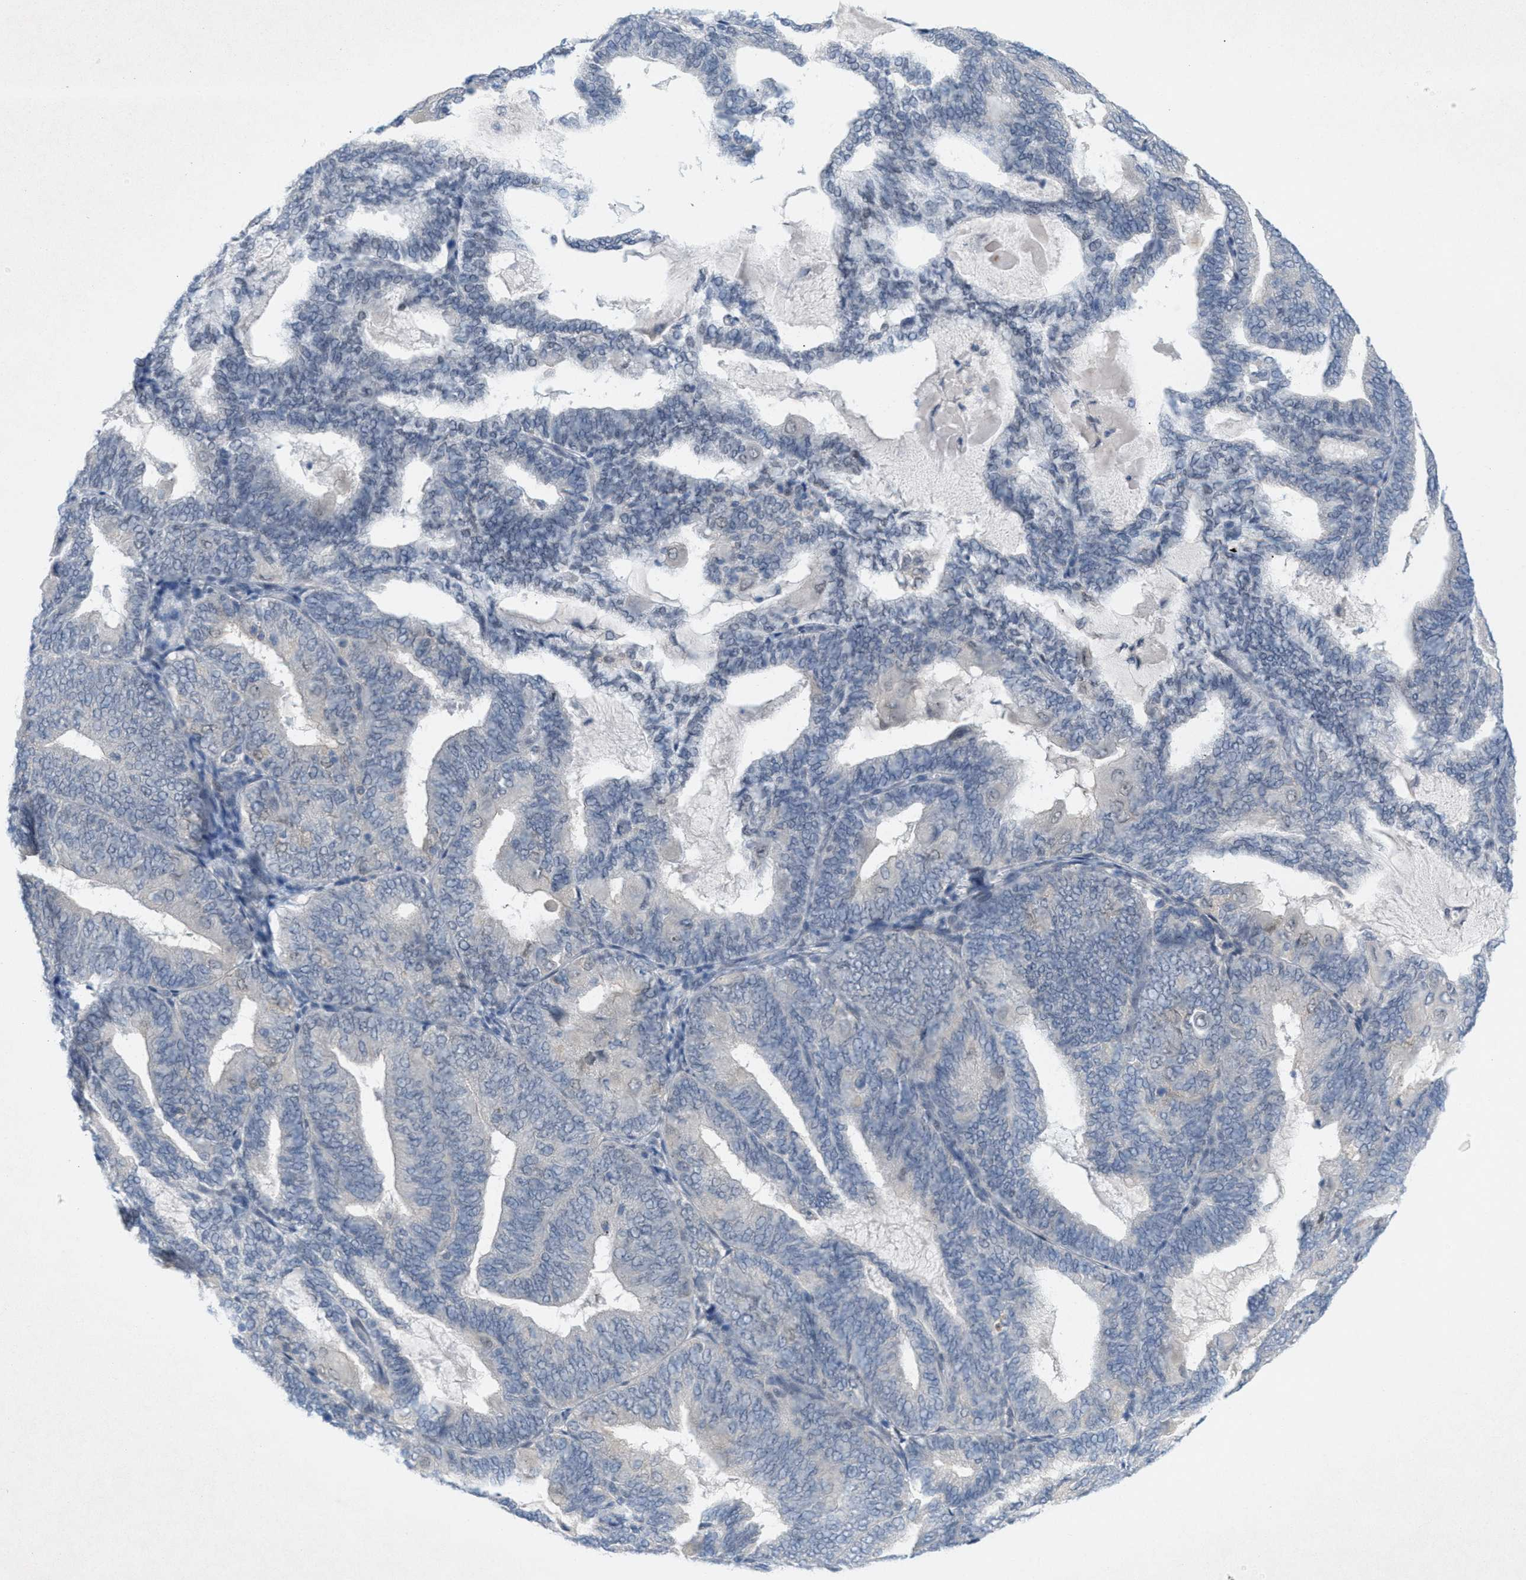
{"staining": {"intensity": "negative", "quantity": "none", "location": "none"}, "tissue": "endometrial cancer", "cell_type": "Tumor cells", "image_type": "cancer", "snomed": [{"axis": "morphology", "description": "Adenocarcinoma, NOS"}, {"axis": "topography", "description": "Endometrium"}], "caption": "There is no significant expression in tumor cells of endometrial adenocarcinoma. (IHC, brightfield microscopy, high magnification).", "gene": "WIPI2", "patient": {"sex": "female", "age": 81}}